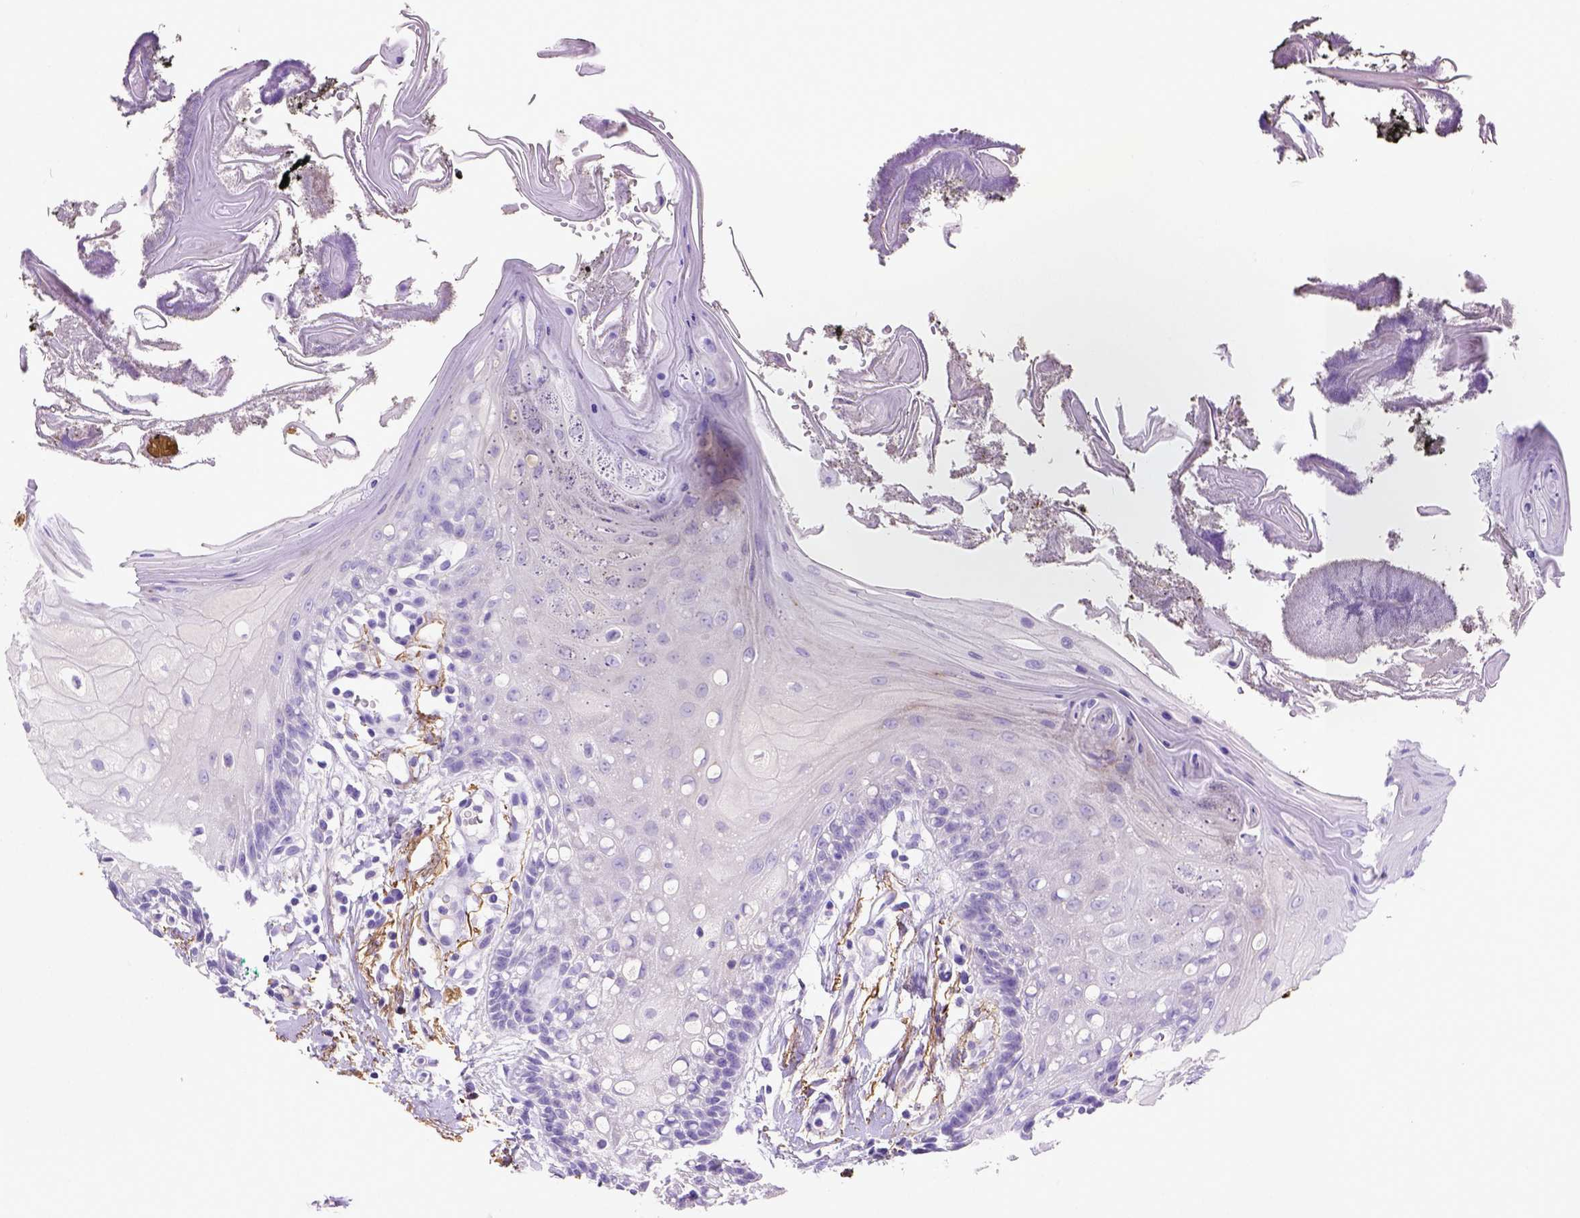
{"staining": {"intensity": "negative", "quantity": "none", "location": "none"}, "tissue": "oral mucosa", "cell_type": "Squamous epithelial cells", "image_type": "normal", "snomed": [{"axis": "morphology", "description": "Normal tissue, NOS"}, {"axis": "morphology", "description": "Squamous cell carcinoma, NOS"}, {"axis": "topography", "description": "Oral tissue"}, {"axis": "topography", "description": "Head-Neck"}], "caption": "High magnification brightfield microscopy of unremarkable oral mucosa stained with DAB (3,3'-diaminobenzidine) (brown) and counterstained with hematoxylin (blue): squamous epithelial cells show no significant staining.", "gene": "SIRPD", "patient": {"sex": "male", "age": 69}}